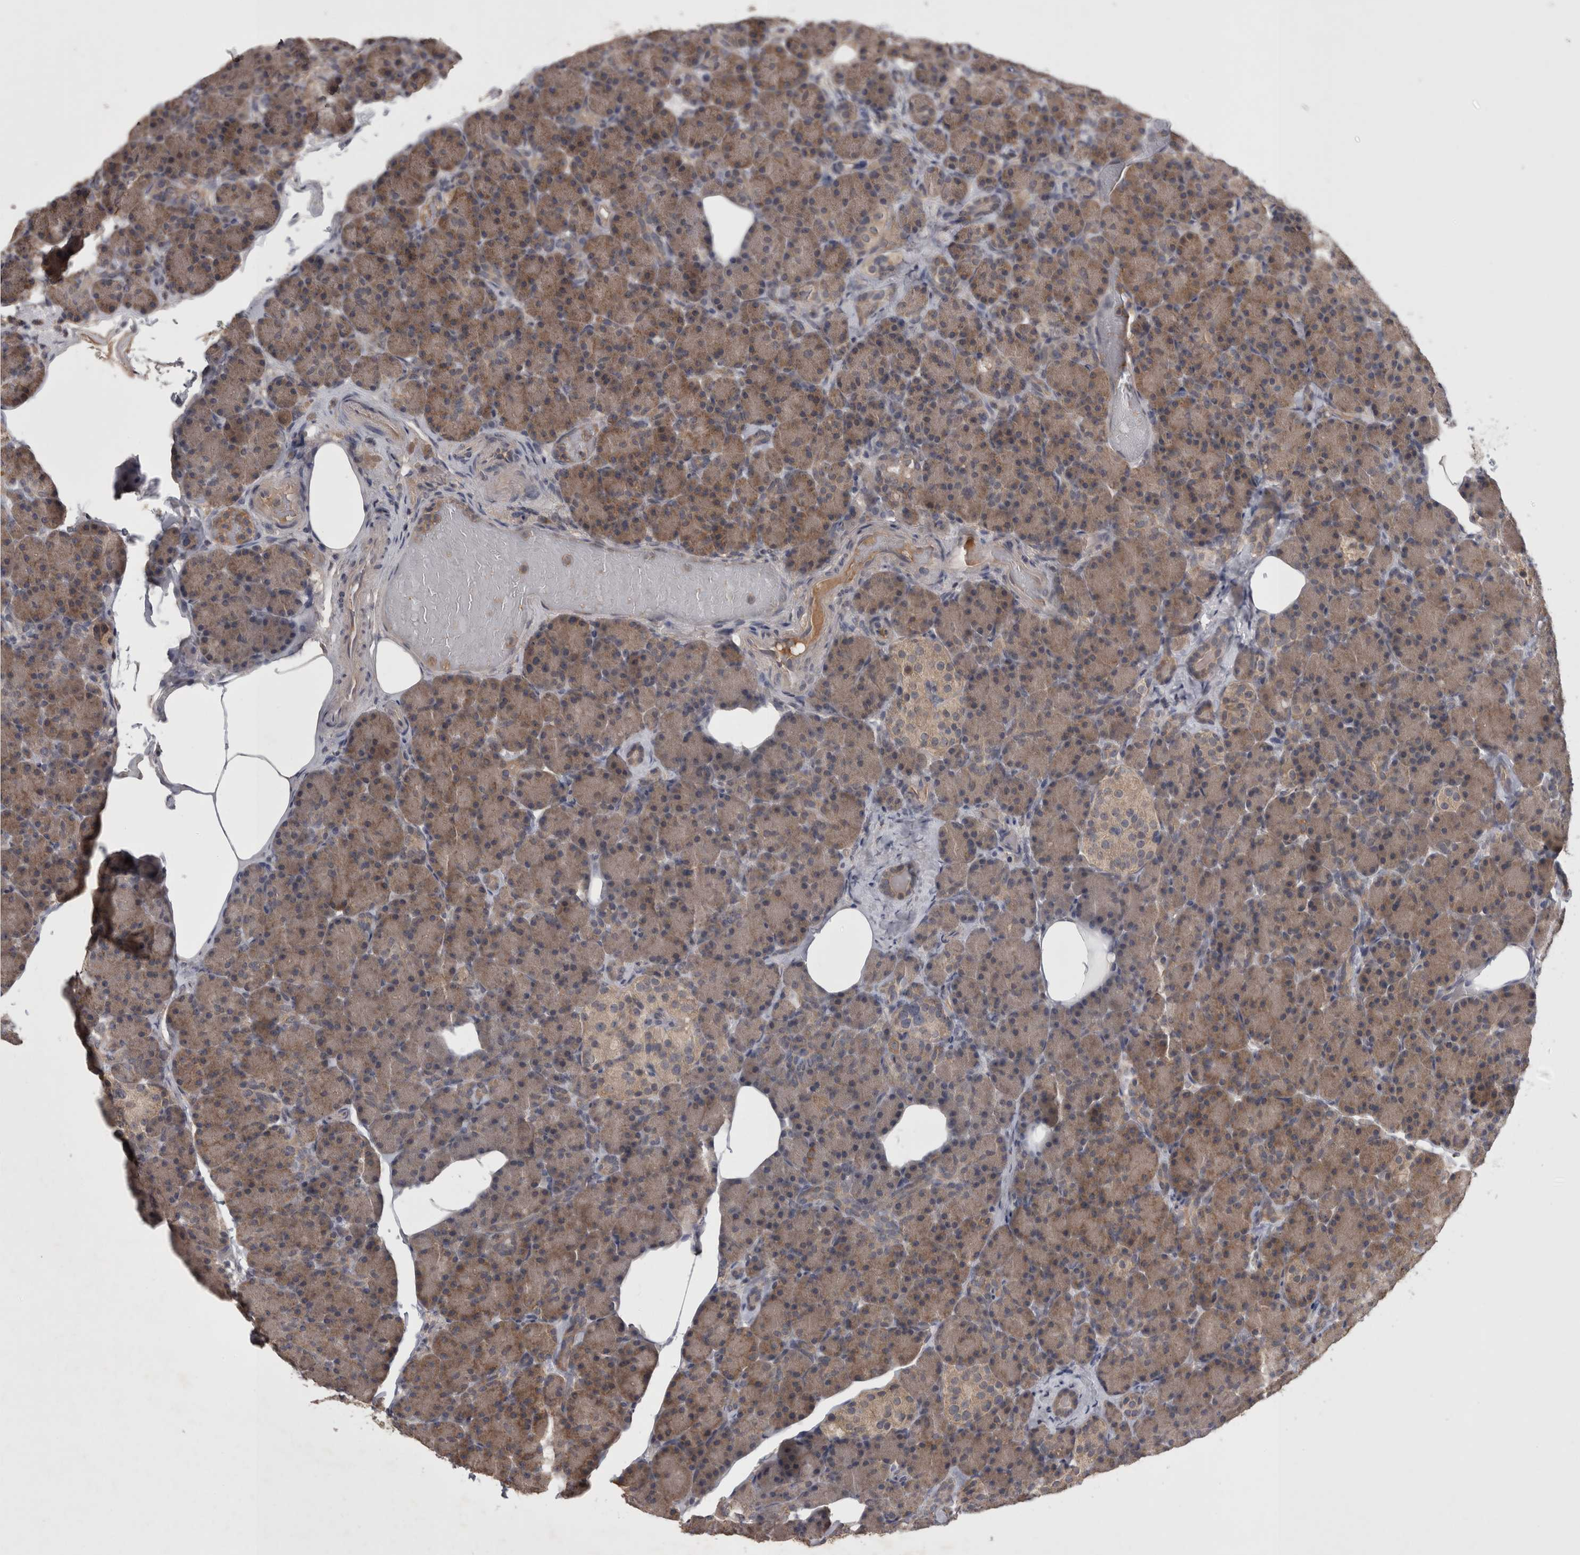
{"staining": {"intensity": "moderate", "quantity": ">75%", "location": "cytoplasmic/membranous"}, "tissue": "pancreas", "cell_type": "Exocrine glandular cells", "image_type": "normal", "snomed": [{"axis": "morphology", "description": "Normal tissue, NOS"}, {"axis": "topography", "description": "Pancreas"}], "caption": "Exocrine glandular cells display medium levels of moderate cytoplasmic/membranous expression in approximately >75% of cells in normal human pancreas. (Stains: DAB in brown, nuclei in blue, Microscopy: brightfield microscopy at high magnification).", "gene": "ZNF114", "patient": {"sex": "female", "age": 43}}